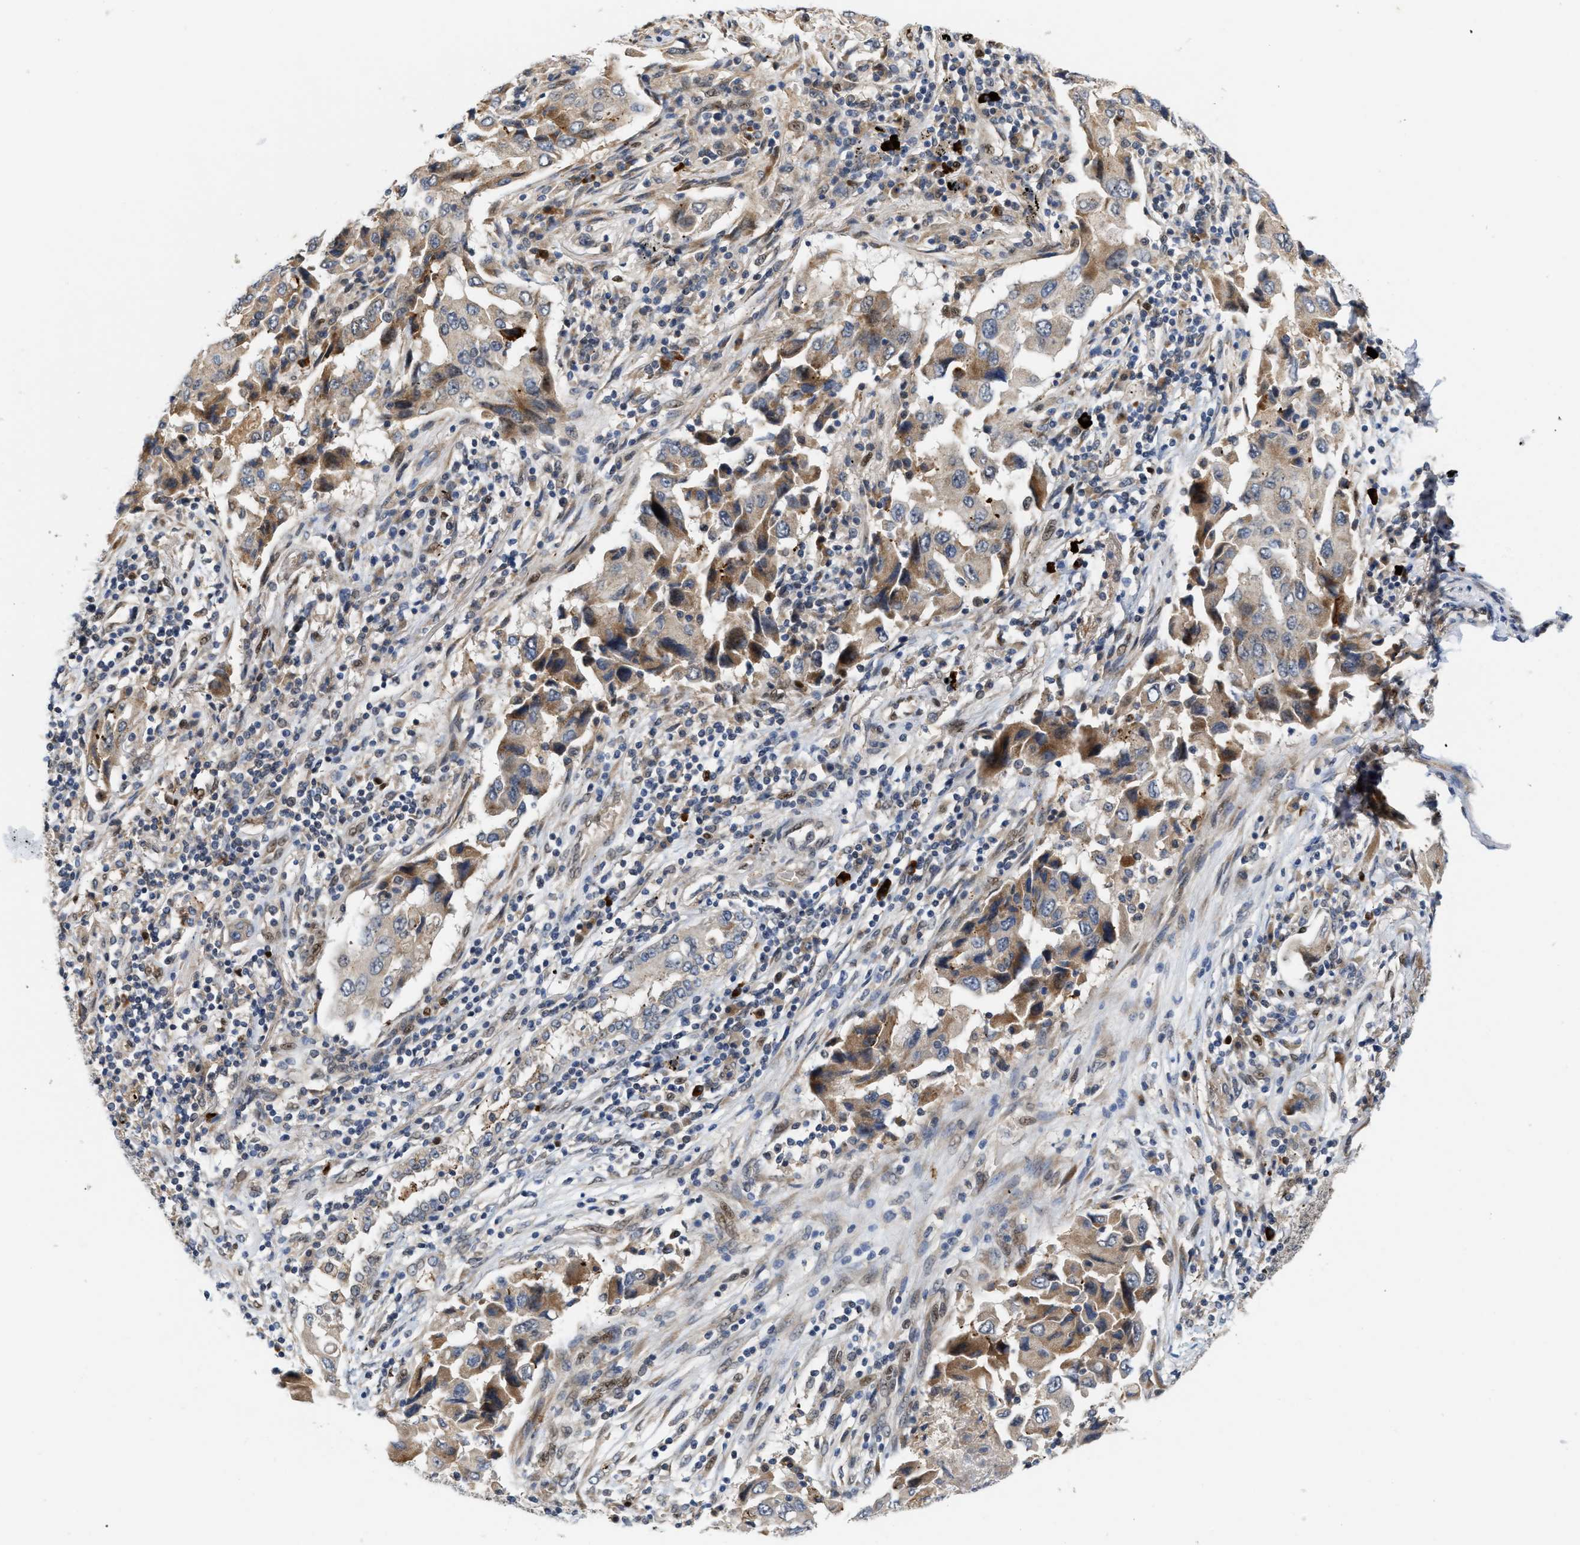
{"staining": {"intensity": "moderate", "quantity": "25%-75%", "location": "cytoplasmic/membranous"}, "tissue": "lung cancer", "cell_type": "Tumor cells", "image_type": "cancer", "snomed": [{"axis": "morphology", "description": "Adenocarcinoma, NOS"}, {"axis": "topography", "description": "Lung"}], "caption": "A medium amount of moderate cytoplasmic/membranous staining is seen in approximately 25%-75% of tumor cells in adenocarcinoma (lung) tissue.", "gene": "TCF4", "patient": {"sex": "female", "age": 65}}